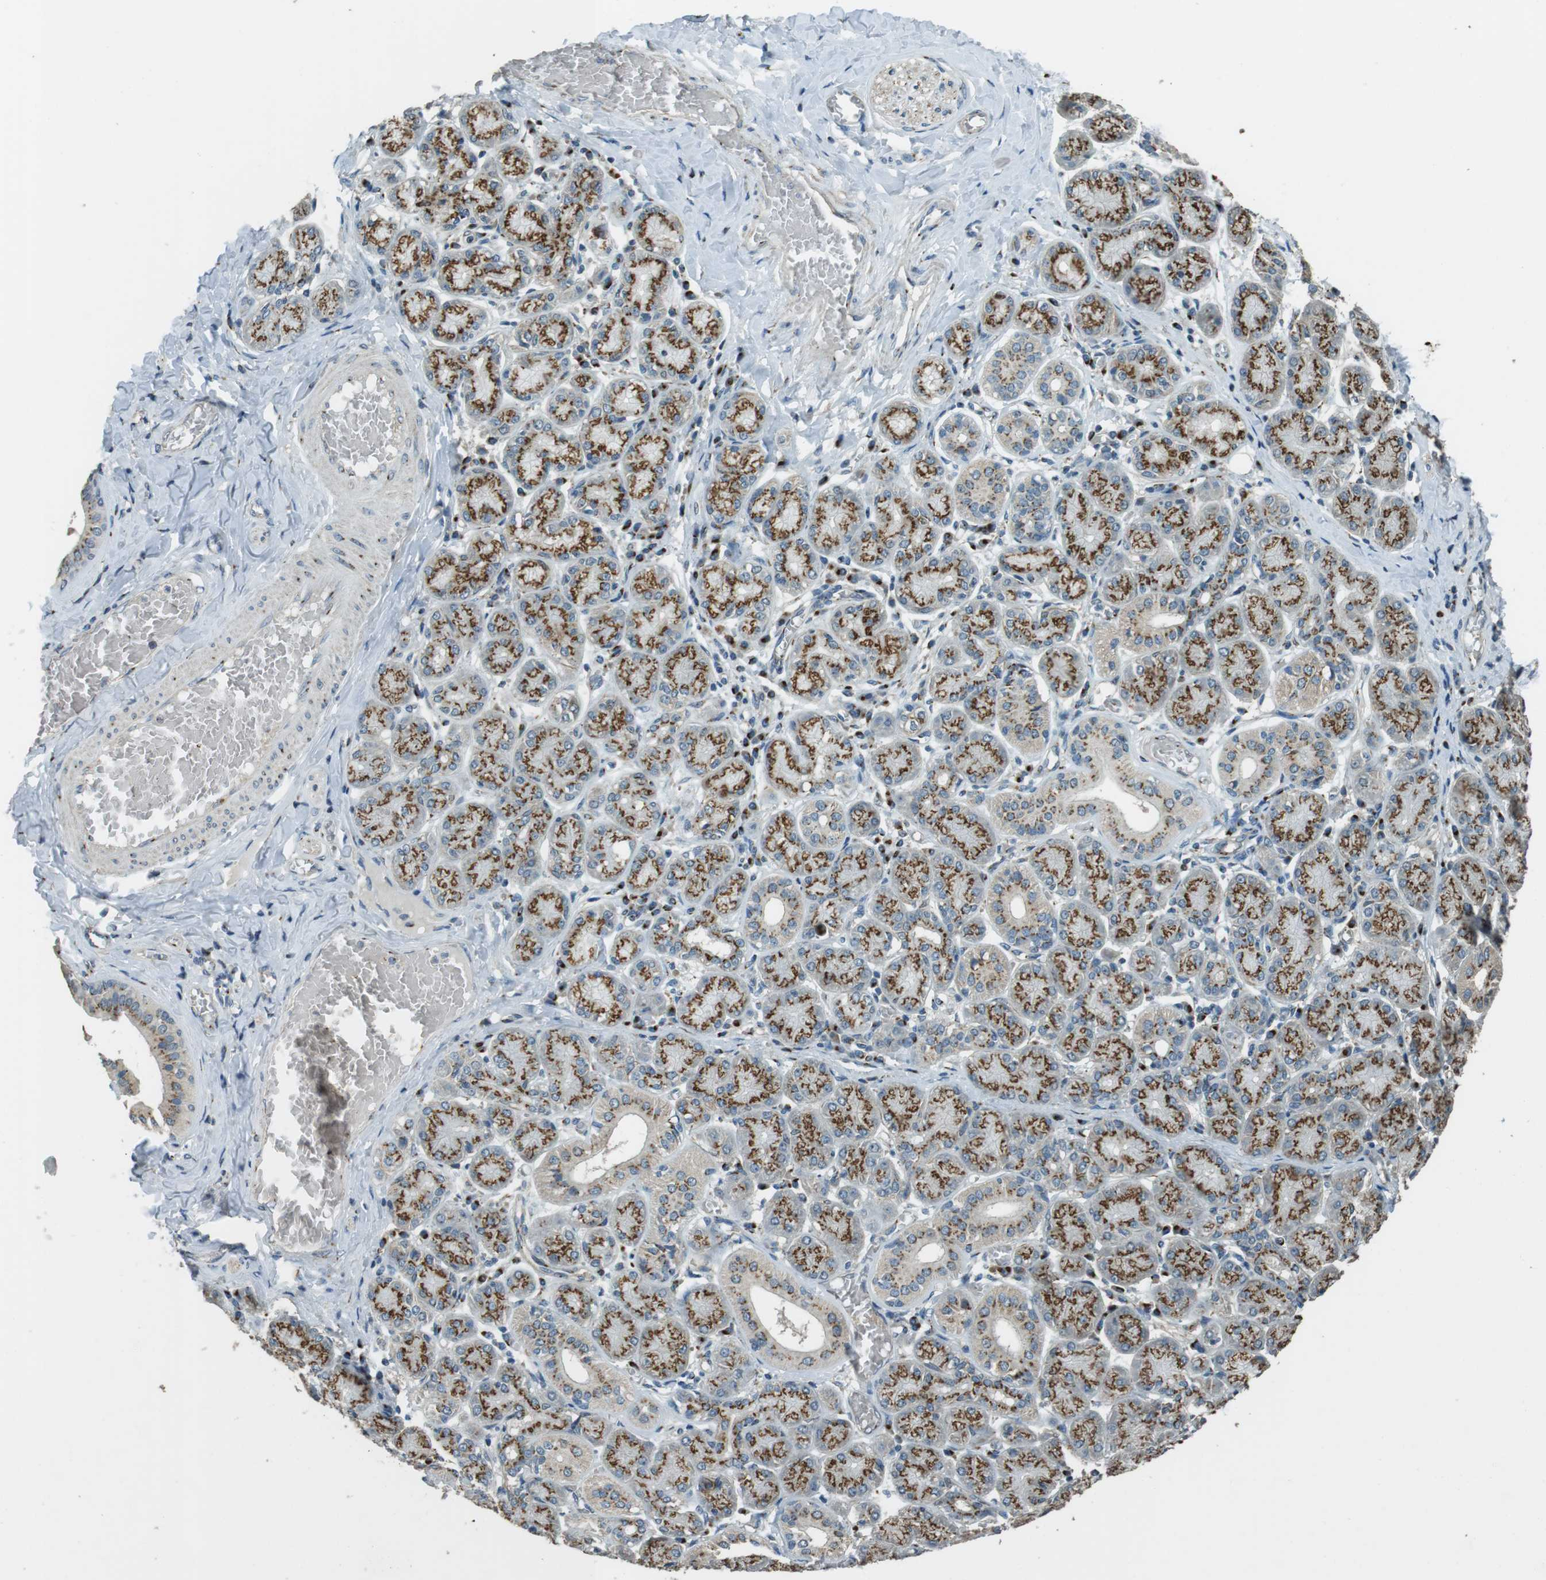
{"staining": {"intensity": "moderate", "quantity": ">75%", "location": "cytoplasmic/membranous"}, "tissue": "salivary gland", "cell_type": "Glandular cells", "image_type": "normal", "snomed": [{"axis": "morphology", "description": "Normal tissue, NOS"}, {"axis": "topography", "description": "Salivary gland"}], "caption": "Protein expression analysis of benign salivary gland shows moderate cytoplasmic/membranous expression in about >75% of glandular cells.", "gene": "TMEM115", "patient": {"sex": "female", "age": 24}}